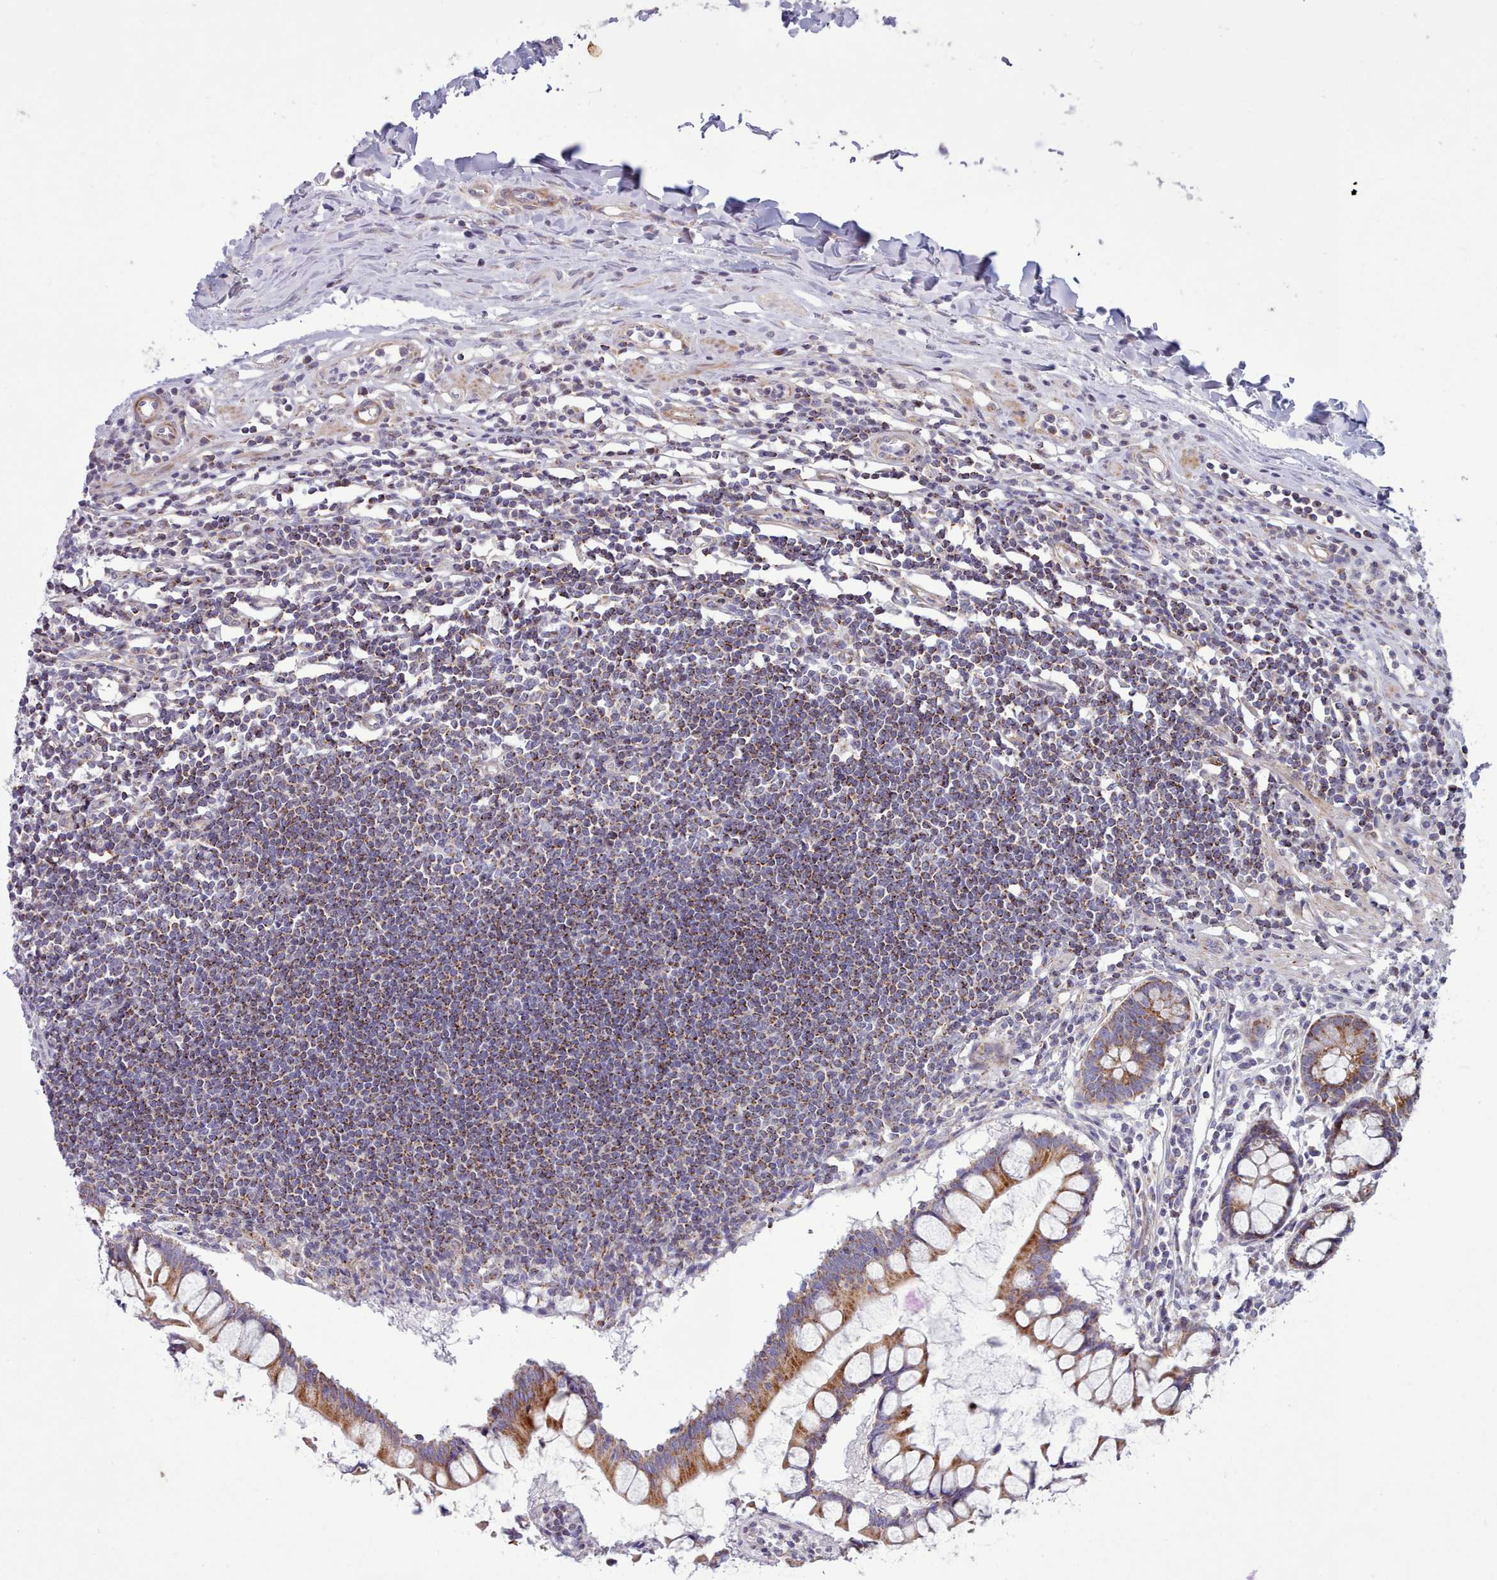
{"staining": {"intensity": "moderate", "quantity": ">75%", "location": "cytoplasmic/membranous"}, "tissue": "colon", "cell_type": "Endothelial cells", "image_type": "normal", "snomed": [{"axis": "morphology", "description": "Normal tissue, NOS"}, {"axis": "morphology", "description": "Adenocarcinoma, NOS"}, {"axis": "topography", "description": "Colon"}], "caption": "Immunohistochemical staining of benign colon reveals medium levels of moderate cytoplasmic/membranous positivity in about >75% of endothelial cells. Using DAB (3,3'-diaminobenzidine) (brown) and hematoxylin (blue) stains, captured at high magnification using brightfield microscopy.", "gene": "MRPL21", "patient": {"sex": "female", "age": 55}}